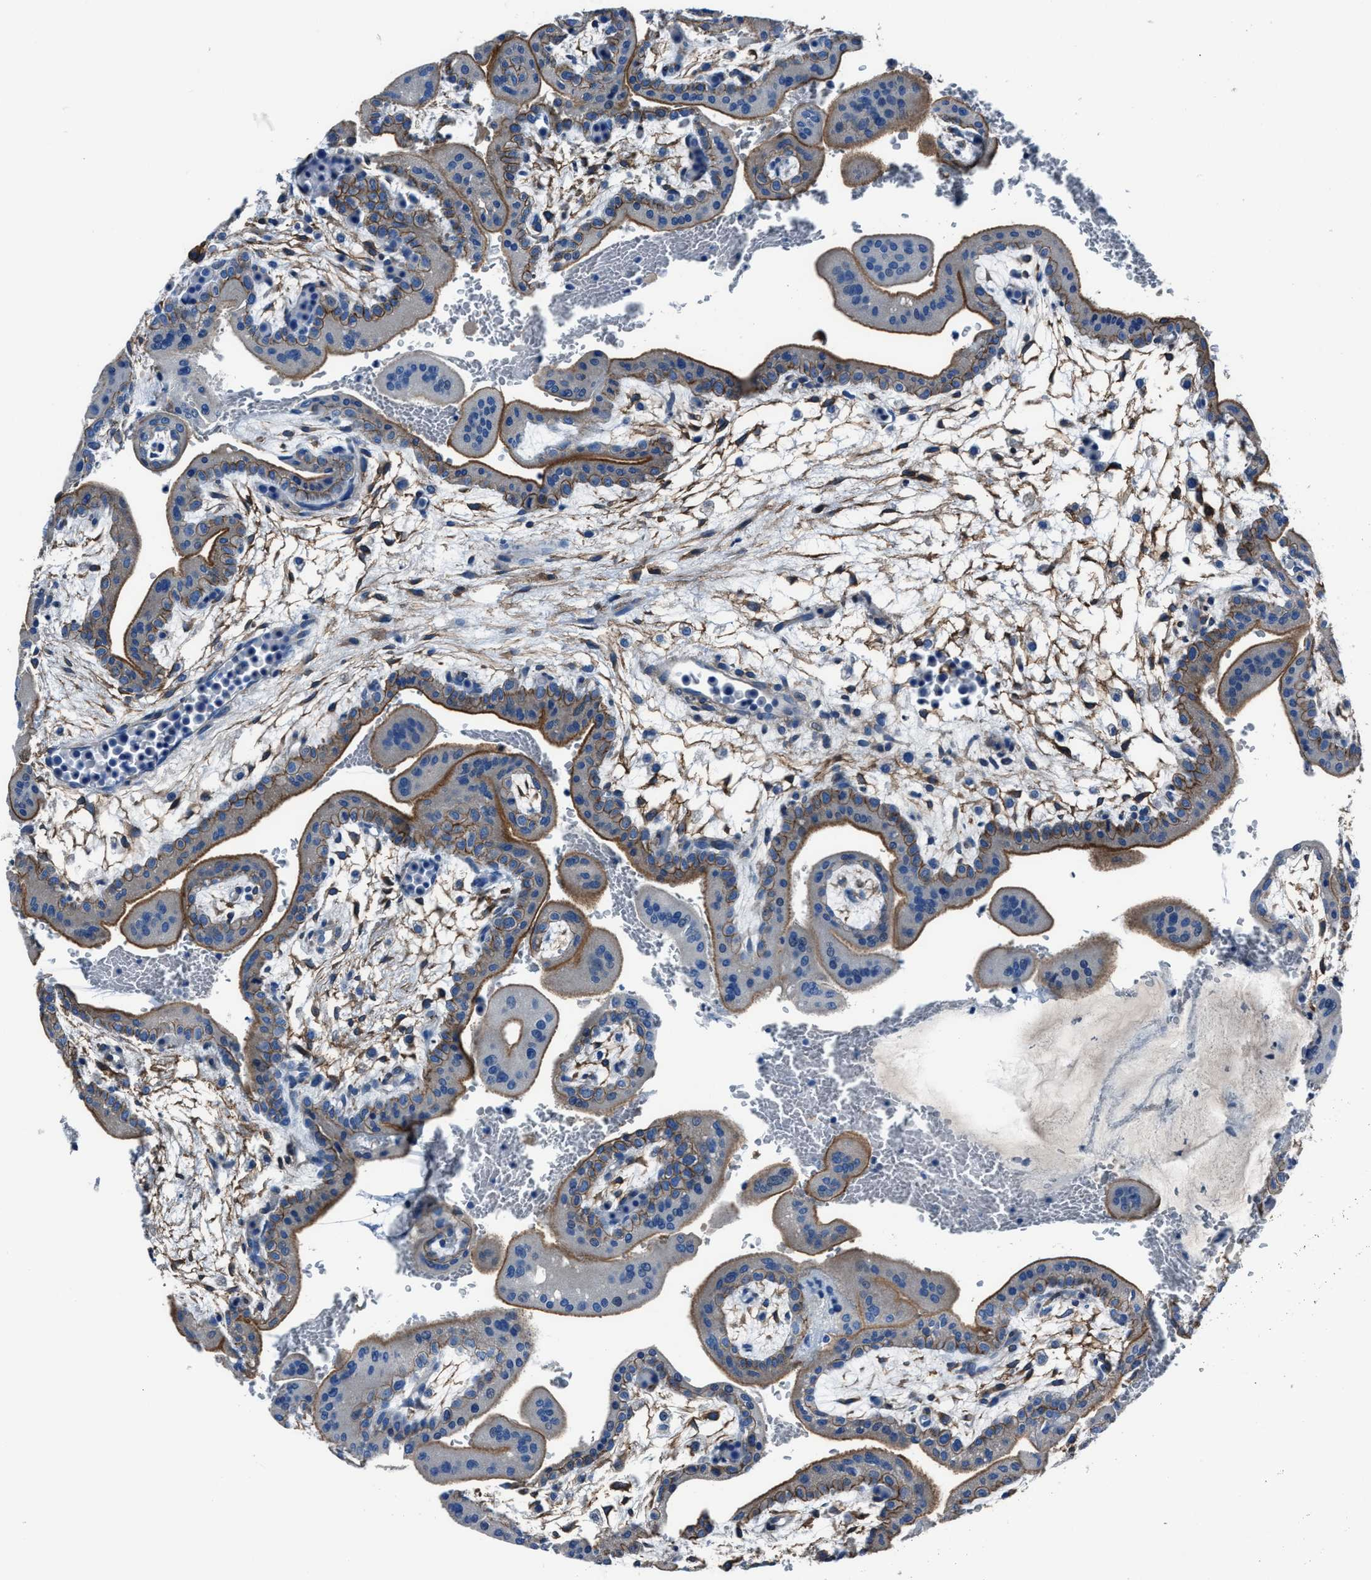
{"staining": {"intensity": "moderate", "quantity": "25%-75%", "location": "cytoplasmic/membranous"}, "tissue": "placenta", "cell_type": "Trophoblastic cells", "image_type": "normal", "snomed": [{"axis": "morphology", "description": "Normal tissue, NOS"}, {"axis": "topography", "description": "Placenta"}], "caption": "An IHC photomicrograph of unremarkable tissue is shown. Protein staining in brown labels moderate cytoplasmic/membranous positivity in placenta within trophoblastic cells. The protein is stained brown, and the nuclei are stained in blue (DAB IHC with brightfield microscopy, high magnification).", "gene": "LMO7", "patient": {"sex": "female", "age": 35}}